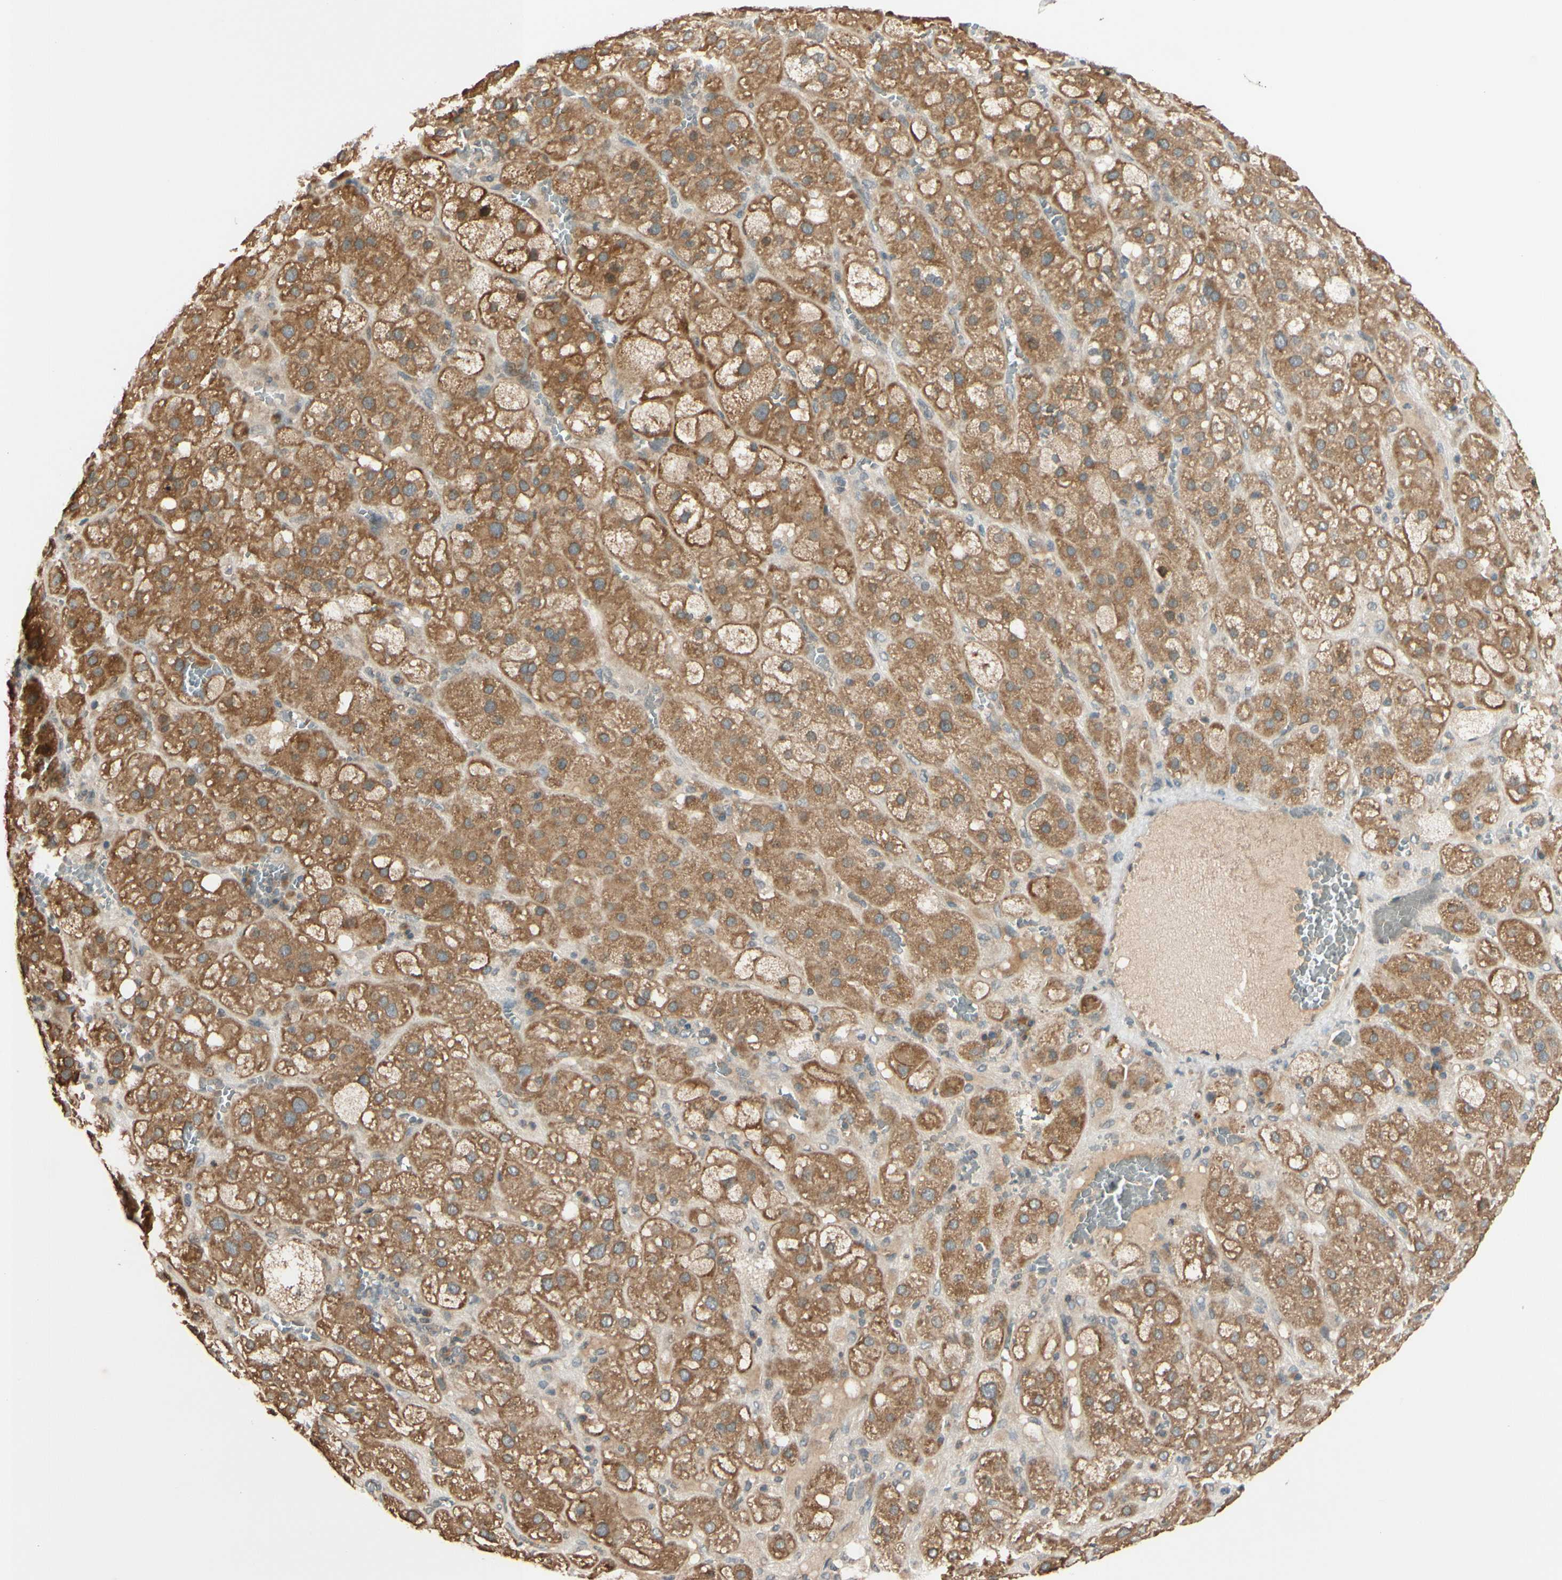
{"staining": {"intensity": "moderate", "quantity": "25%-75%", "location": "cytoplasmic/membranous"}, "tissue": "adrenal gland", "cell_type": "Glandular cells", "image_type": "normal", "snomed": [{"axis": "morphology", "description": "Normal tissue, NOS"}, {"axis": "topography", "description": "Adrenal gland"}], "caption": "About 25%-75% of glandular cells in normal adrenal gland show moderate cytoplasmic/membranous protein staining as visualized by brown immunohistochemical staining.", "gene": "FGF10", "patient": {"sex": "female", "age": 47}}